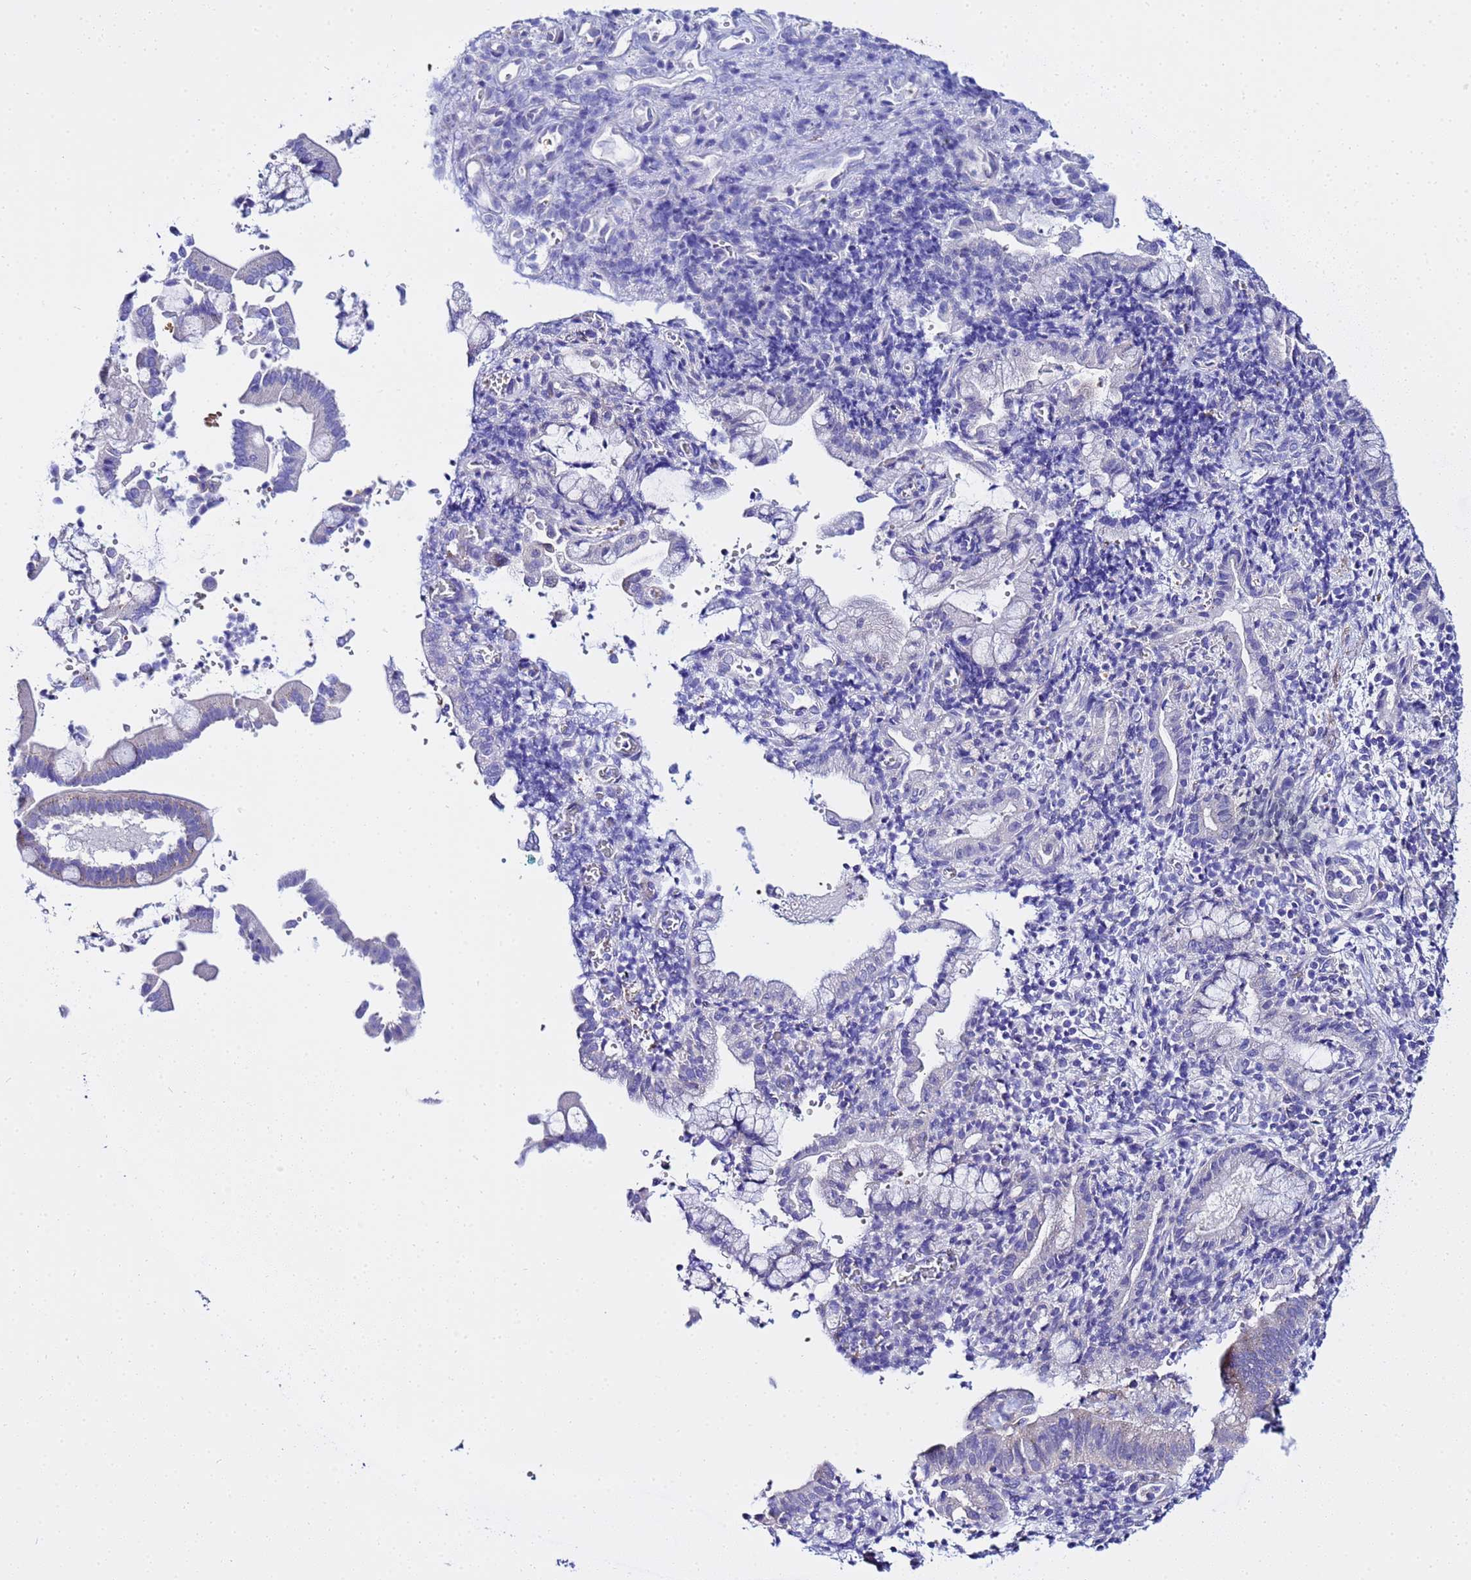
{"staining": {"intensity": "negative", "quantity": "none", "location": "none"}, "tissue": "pancreatic cancer", "cell_type": "Tumor cells", "image_type": "cancer", "snomed": [{"axis": "morphology", "description": "Normal tissue, NOS"}, {"axis": "morphology", "description": "Adenocarcinoma, NOS"}, {"axis": "topography", "description": "Pancreas"}], "caption": "Pancreatic cancer (adenocarcinoma) was stained to show a protein in brown. There is no significant positivity in tumor cells.", "gene": "USP18", "patient": {"sex": "female", "age": 55}}